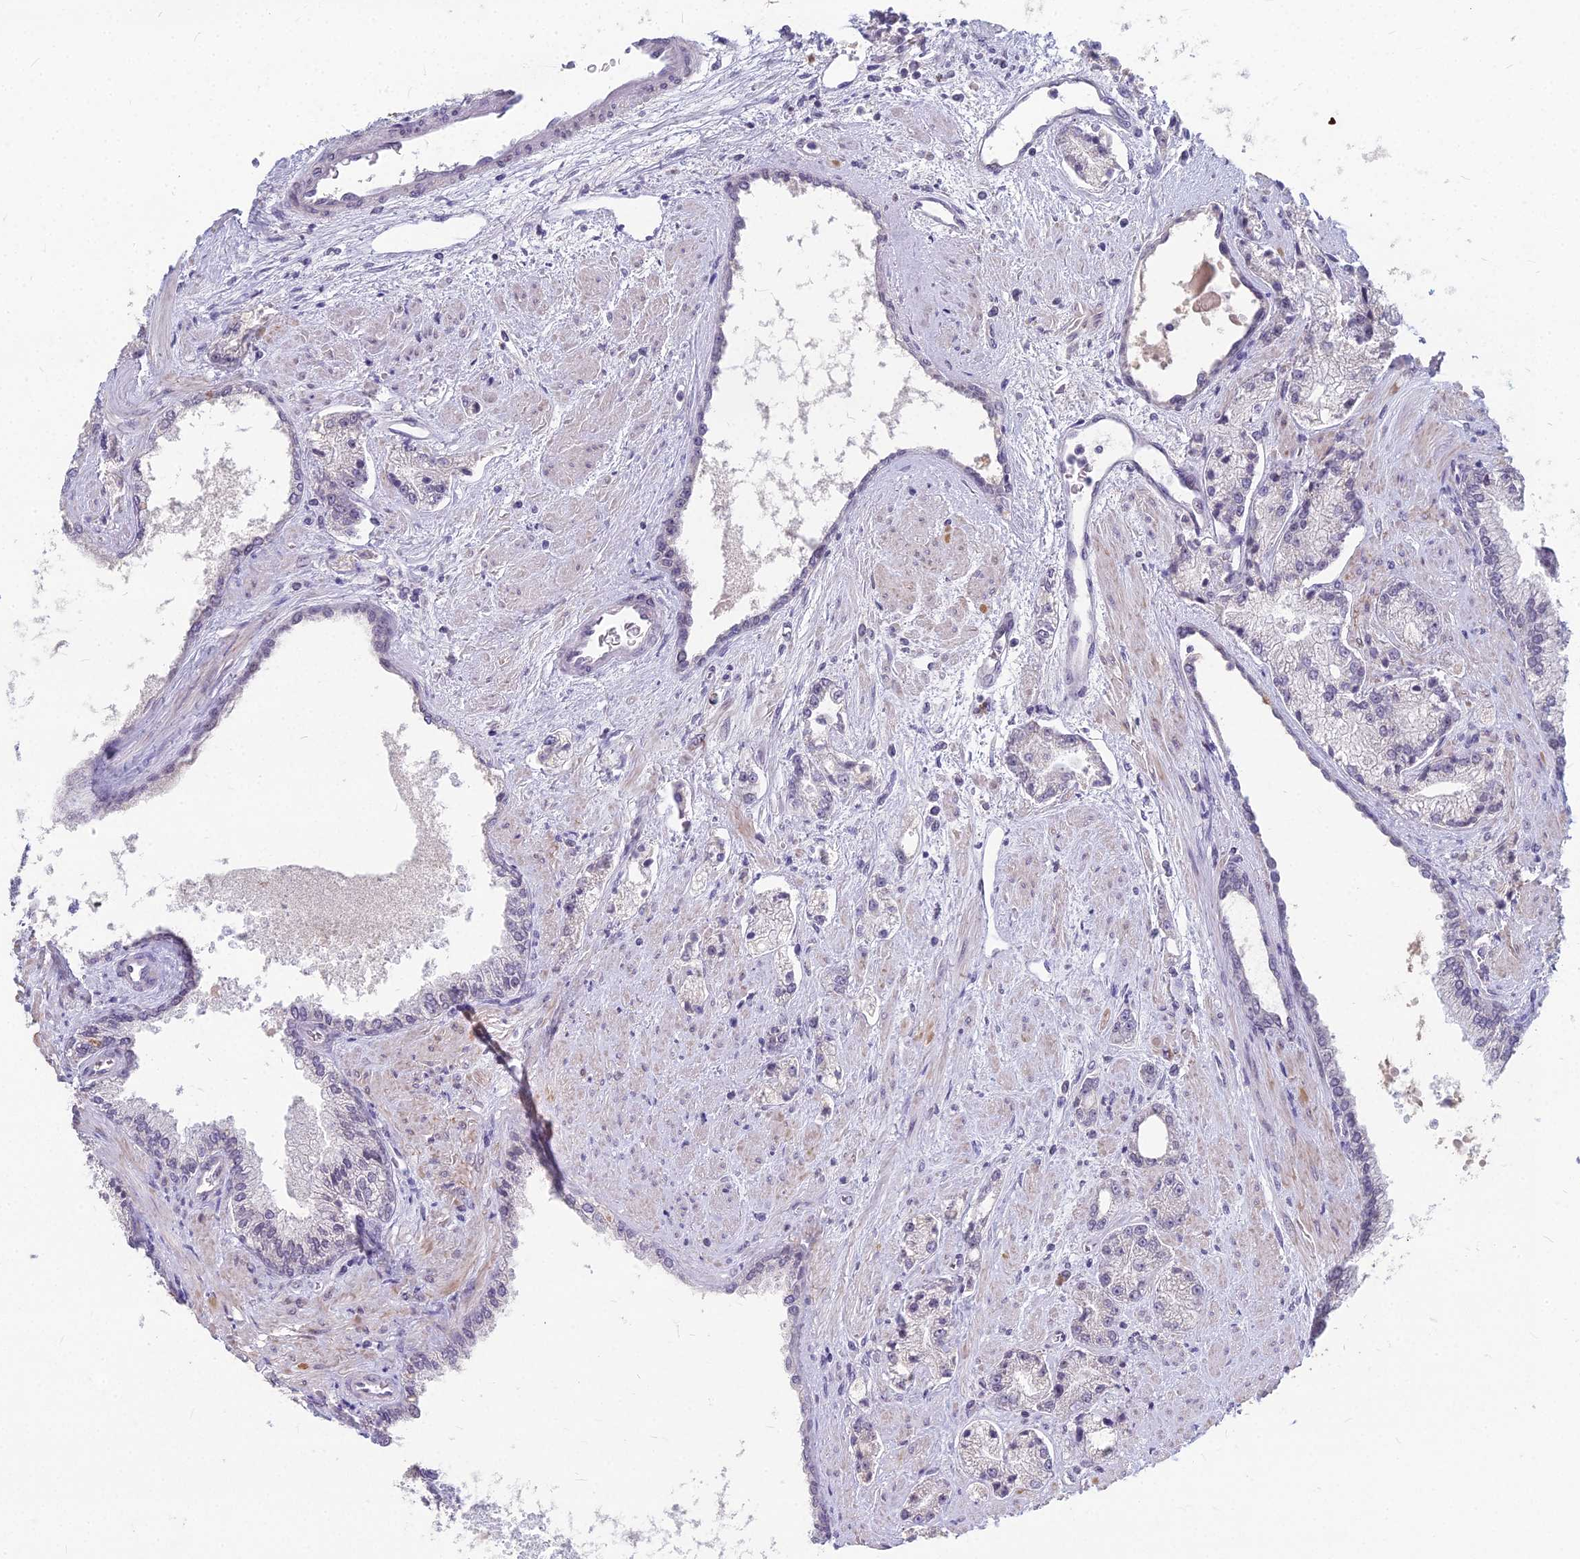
{"staining": {"intensity": "negative", "quantity": "none", "location": "none"}, "tissue": "prostate cancer", "cell_type": "Tumor cells", "image_type": "cancer", "snomed": [{"axis": "morphology", "description": "Adenocarcinoma, High grade"}, {"axis": "topography", "description": "Prostate"}], "caption": "Prostate high-grade adenocarcinoma stained for a protein using IHC exhibits no expression tumor cells.", "gene": "KAT7", "patient": {"sex": "male", "age": 67}}